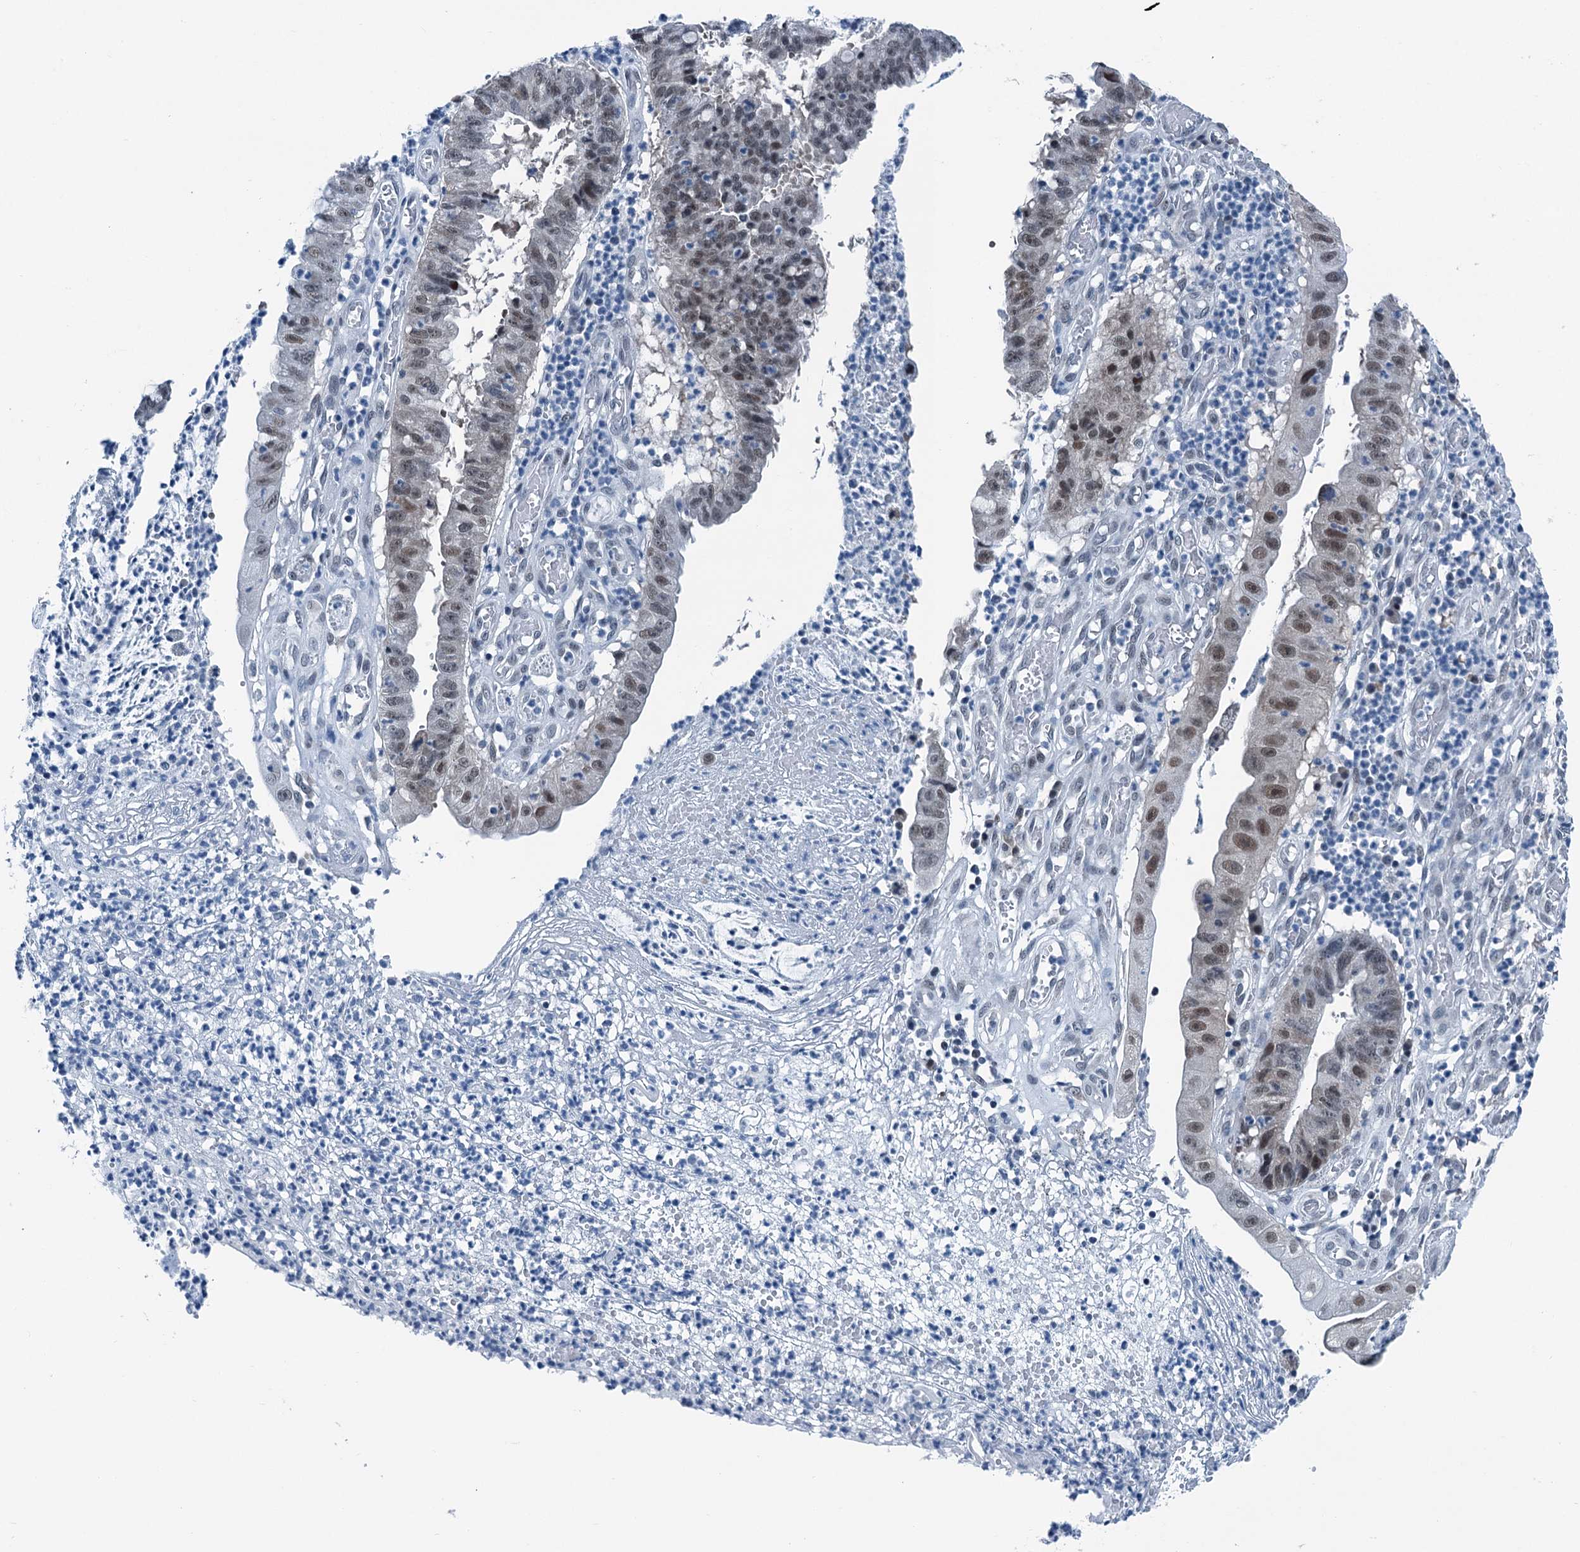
{"staining": {"intensity": "moderate", "quantity": "<25%", "location": "nuclear"}, "tissue": "stomach cancer", "cell_type": "Tumor cells", "image_type": "cancer", "snomed": [{"axis": "morphology", "description": "Adenocarcinoma, NOS"}, {"axis": "topography", "description": "Stomach"}], "caption": "A low amount of moderate nuclear expression is seen in about <25% of tumor cells in adenocarcinoma (stomach) tissue.", "gene": "TRPT1", "patient": {"sex": "male", "age": 59}}